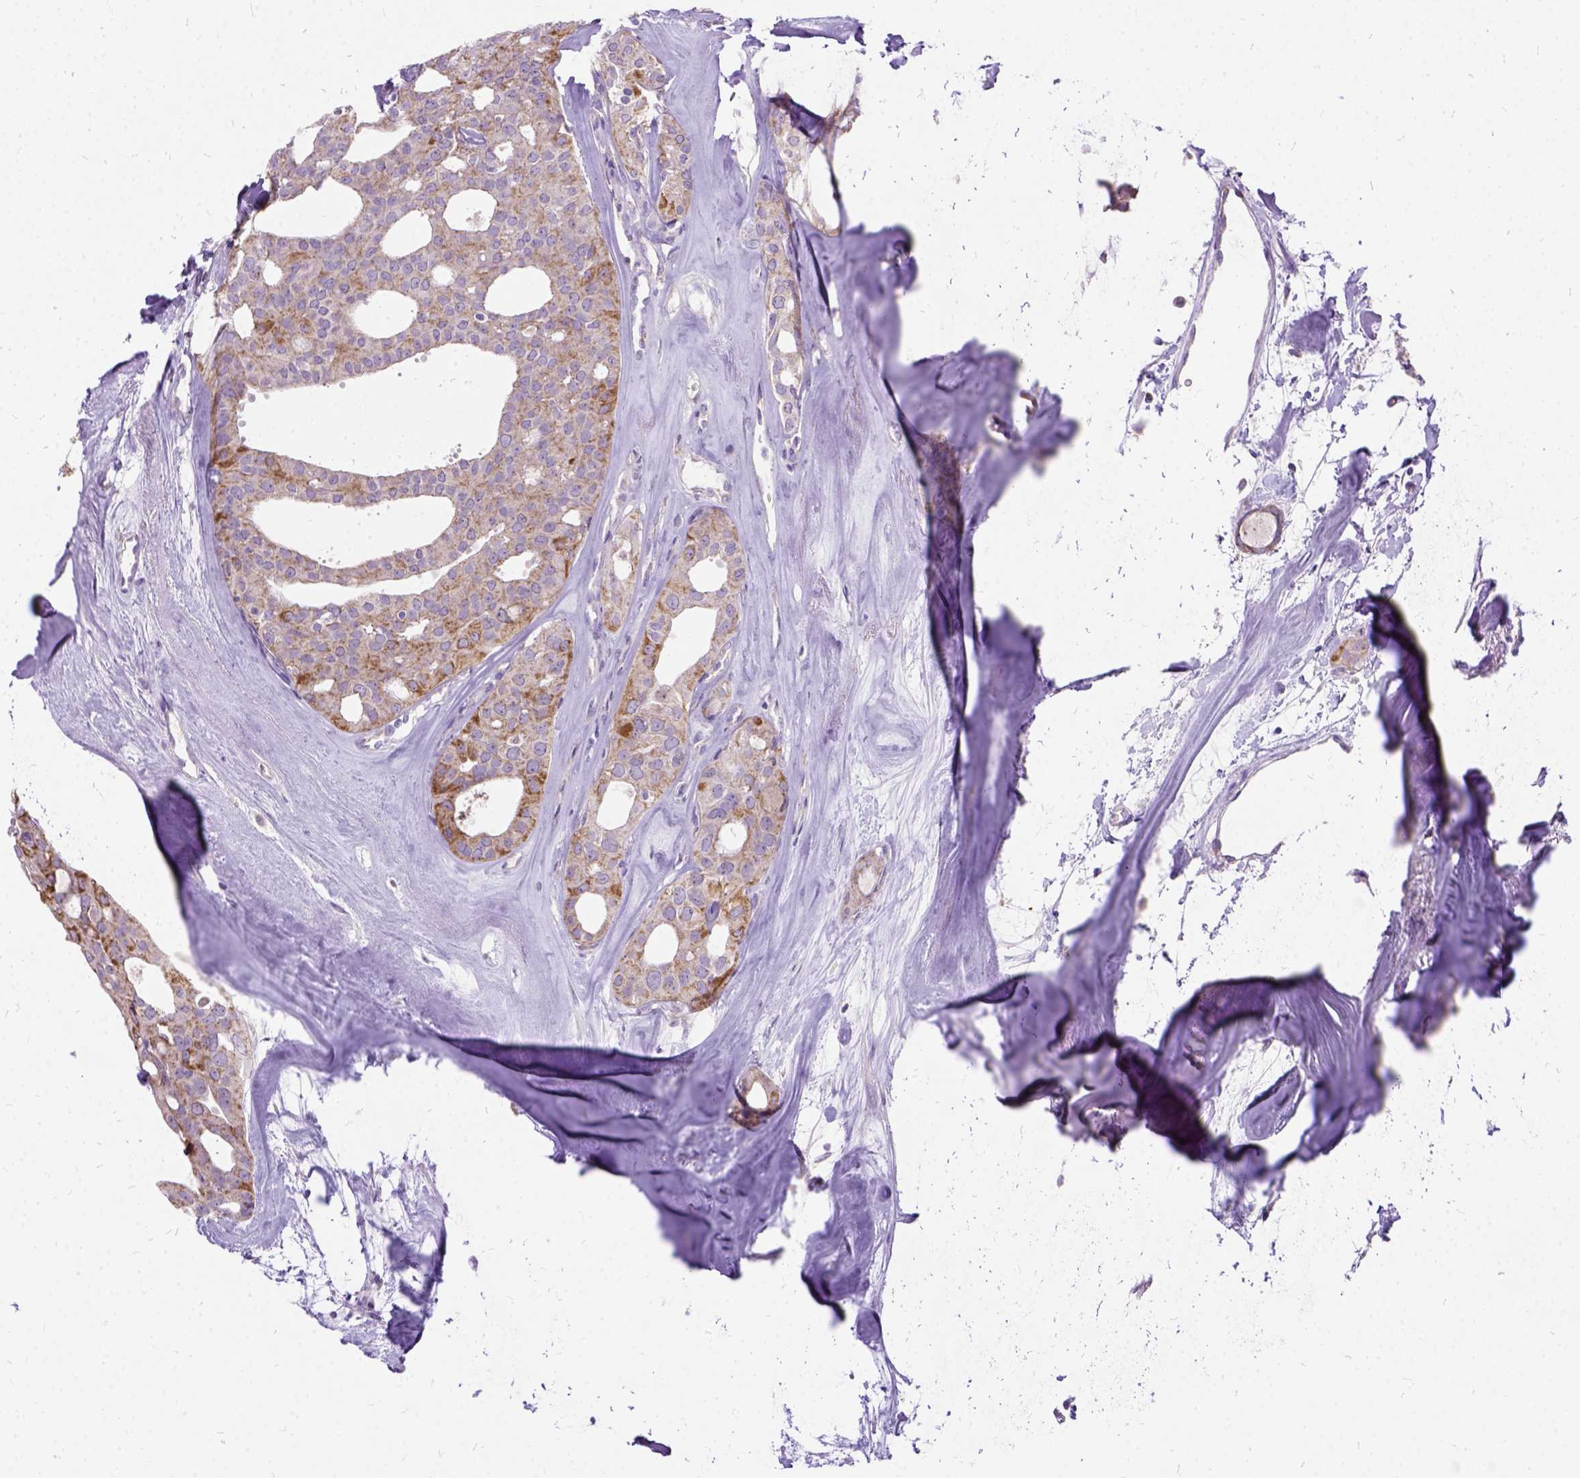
{"staining": {"intensity": "weak", "quantity": ">75%", "location": "cytoplasmic/membranous"}, "tissue": "thyroid cancer", "cell_type": "Tumor cells", "image_type": "cancer", "snomed": [{"axis": "morphology", "description": "Follicular adenoma carcinoma, NOS"}, {"axis": "topography", "description": "Thyroid gland"}], "caption": "Immunohistochemistry micrograph of follicular adenoma carcinoma (thyroid) stained for a protein (brown), which reveals low levels of weak cytoplasmic/membranous staining in approximately >75% of tumor cells.", "gene": "CTAG2", "patient": {"sex": "male", "age": 75}}